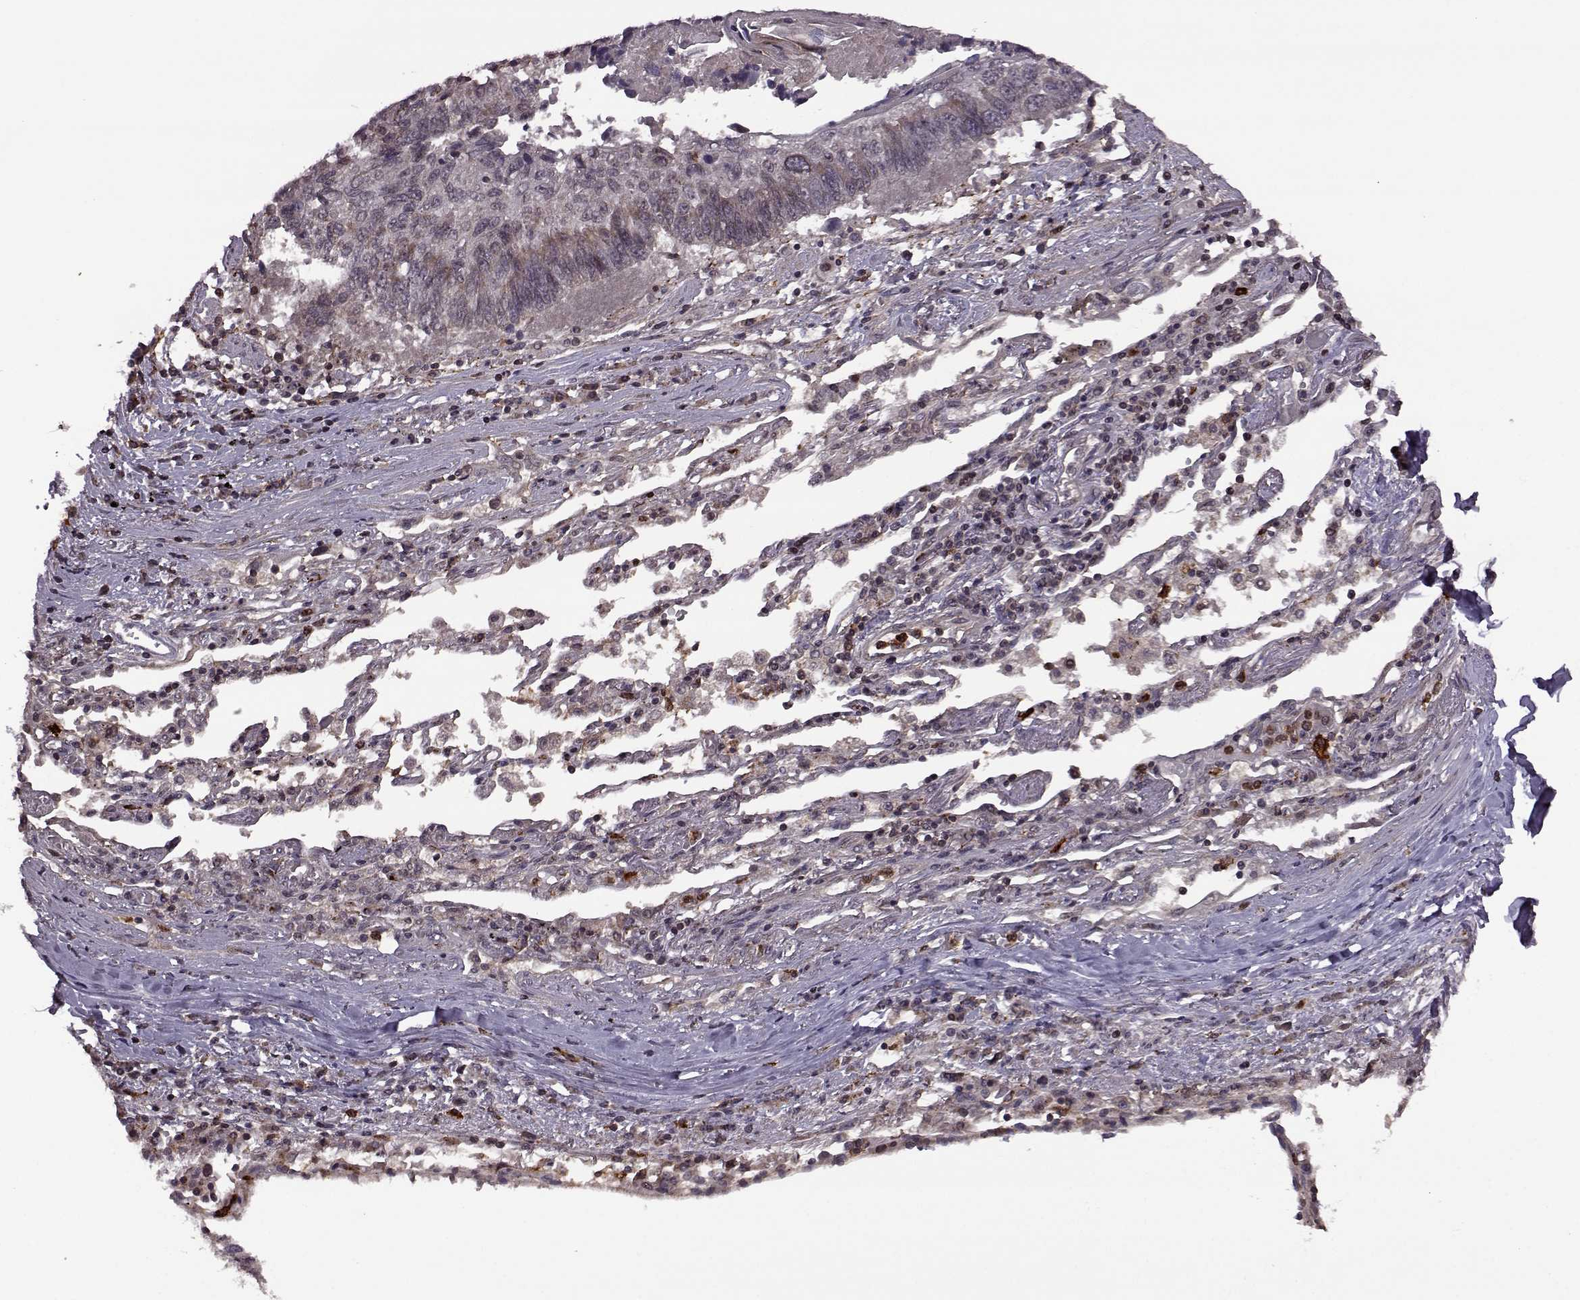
{"staining": {"intensity": "weak", "quantity": "<25%", "location": "cytoplasmic/membranous"}, "tissue": "lung cancer", "cell_type": "Tumor cells", "image_type": "cancer", "snomed": [{"axis": "morphology", "description": "Squamous cell carcinoma, NOS"}, {"axis": "topography", "description": "Lung"}], "caption": "A histopathology image of human lung cancer is negative for staining in tumor cells. (Stains: DAB (3,3'-diaminobenzidine) immunohistochemistry with hematoxylin counter stain, Microscopy: brightfield microscopy at high magnification).", "gene": "TRMU", "patient": {"sex": "male", "age": 73}}